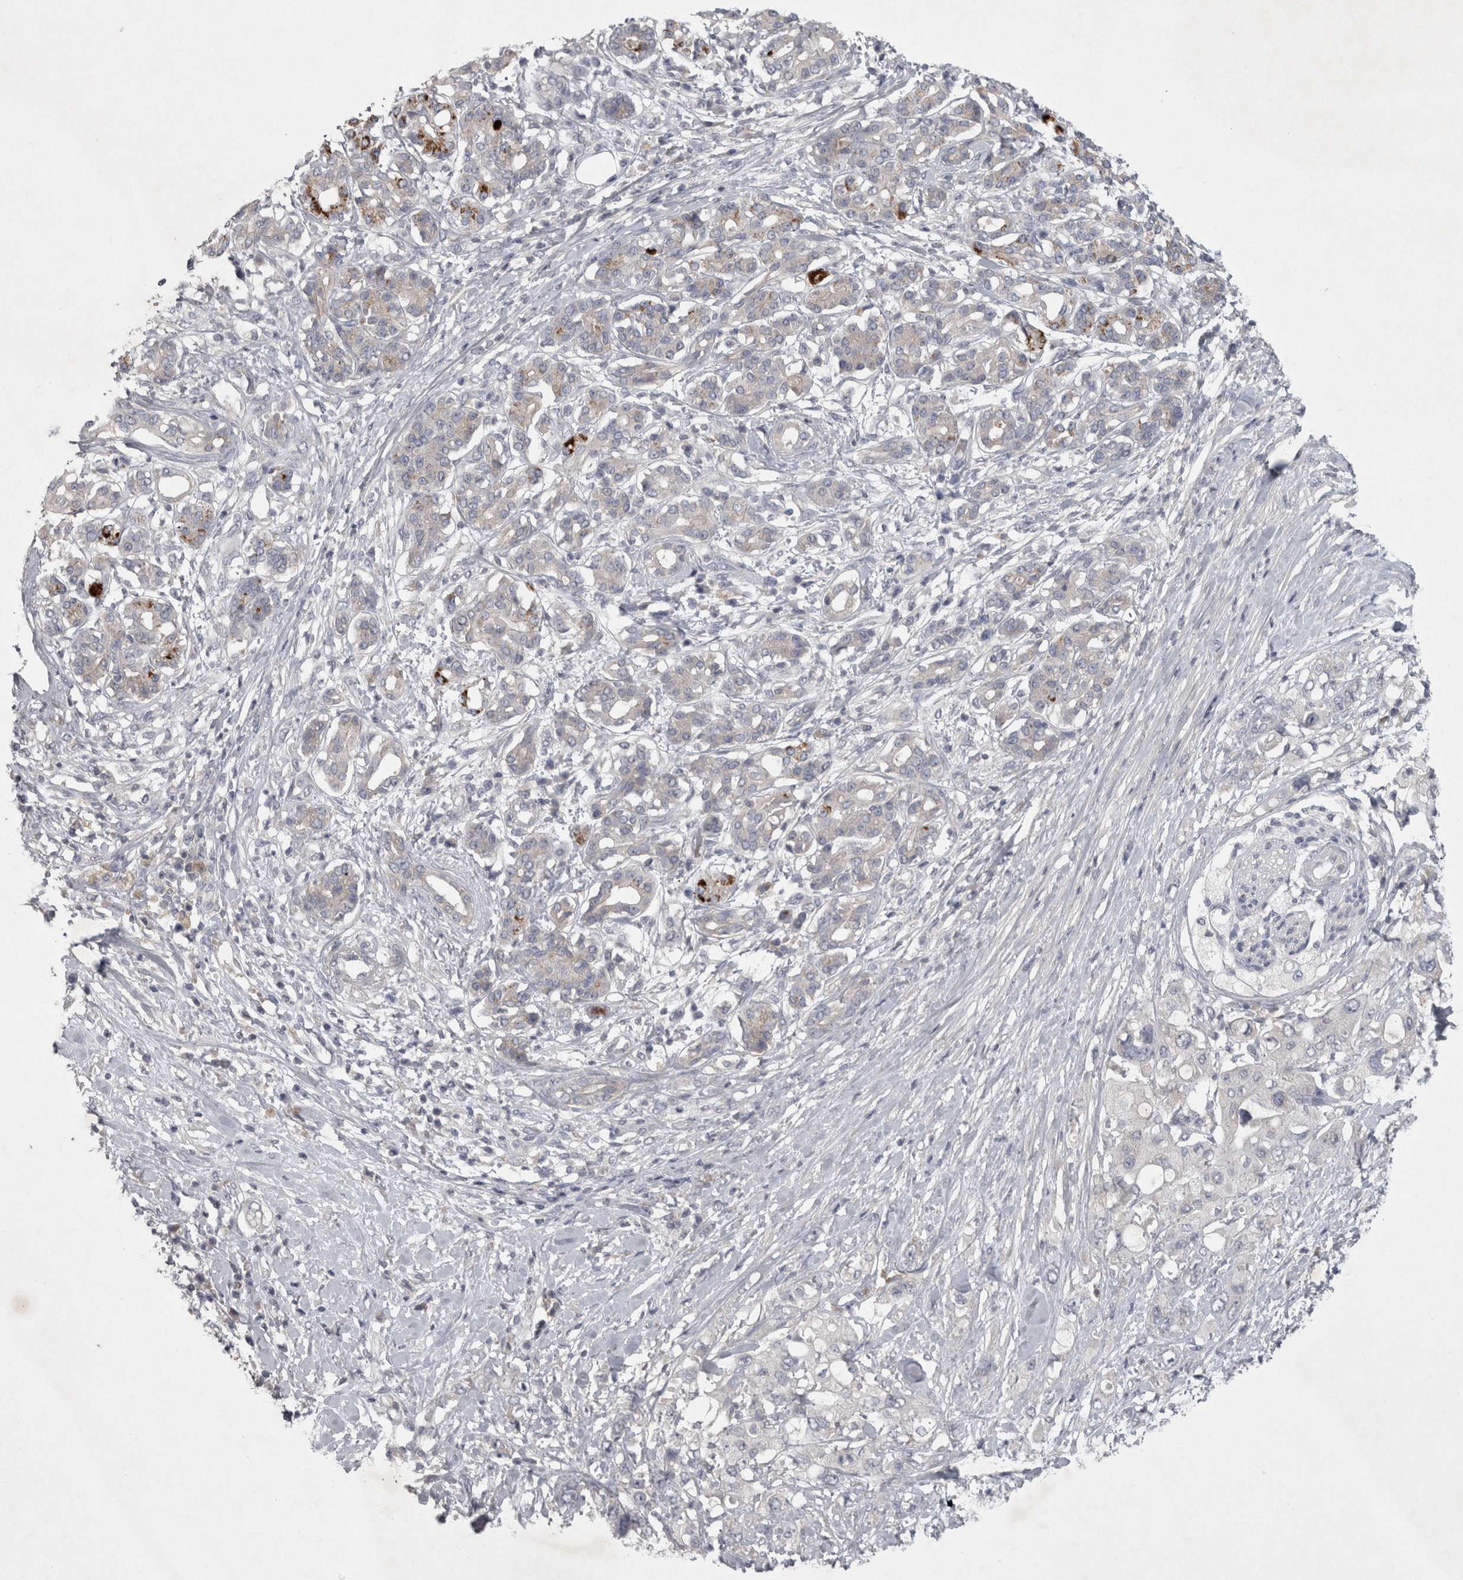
{"staining": {"intensity": "negative", "quantity": "none", "location": "none"}, "tissue": "pancreatic cancer", "cell_type": "Tumor cells", "image_type": "cancer", "snomed": [{"axis": "morphology", "description": "Adenocarcinoma, NOS"}, {"axis": "topography", "description": "Pancreas"}], "caption": "Tumor cells are negative for brown protein staining in pancreatic cancer. The staining was performed using DAB to visualize the protein expression in brown, while the nuclei were stained in blue with hematoxylin (Magnification: 20x).", "gene": "ENPP7", "patient": {"sex": "female", "age": 56}}